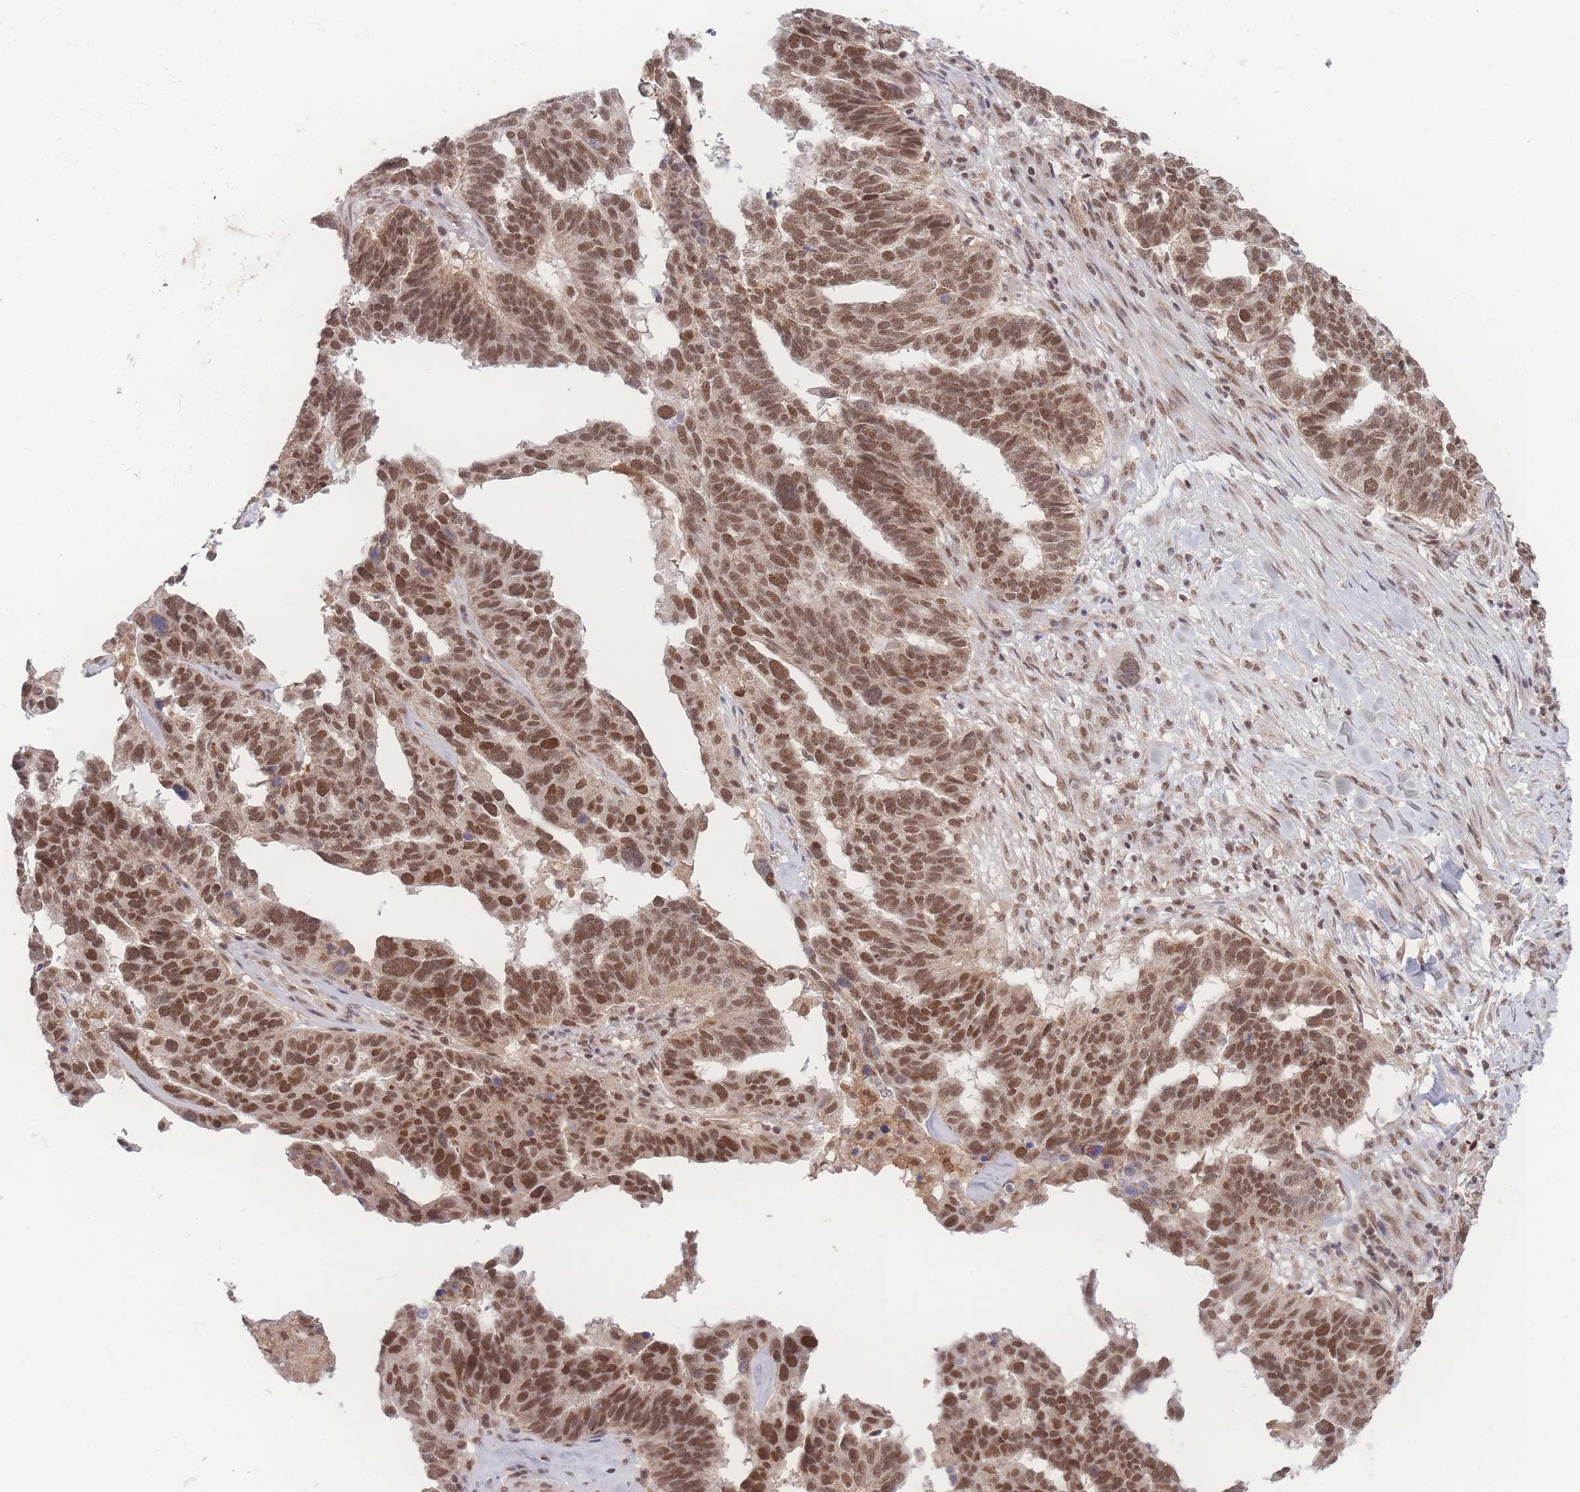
{"staining": {"intensity": "strong", "quantity": ">75%", "location": "nuclear"}, "tissue": "ovarian cancer", "cell_type": "Tumor cells", "image_type": "cancer", "snomed": [{"axis": "morphology", "description": "Cystadenocarcinoma, serous, NOS"}, {"axis": "topography", "description": "Ovary"}], "caption": "Immunohistochemistry staining of ovarian serous cystadenocarcinoma, which displays high levels of strong nuclear expression in about >75% of tumor cells indicating strong nuclear protein expression. The staining was performed using DAB (3,3'-diaminobenzidine) (brown) for protein detection and nuclei were counterstained in hematoxylin (blue).", "gene": "RAVER1", "patient": {"sex": "female", "age": 59}}